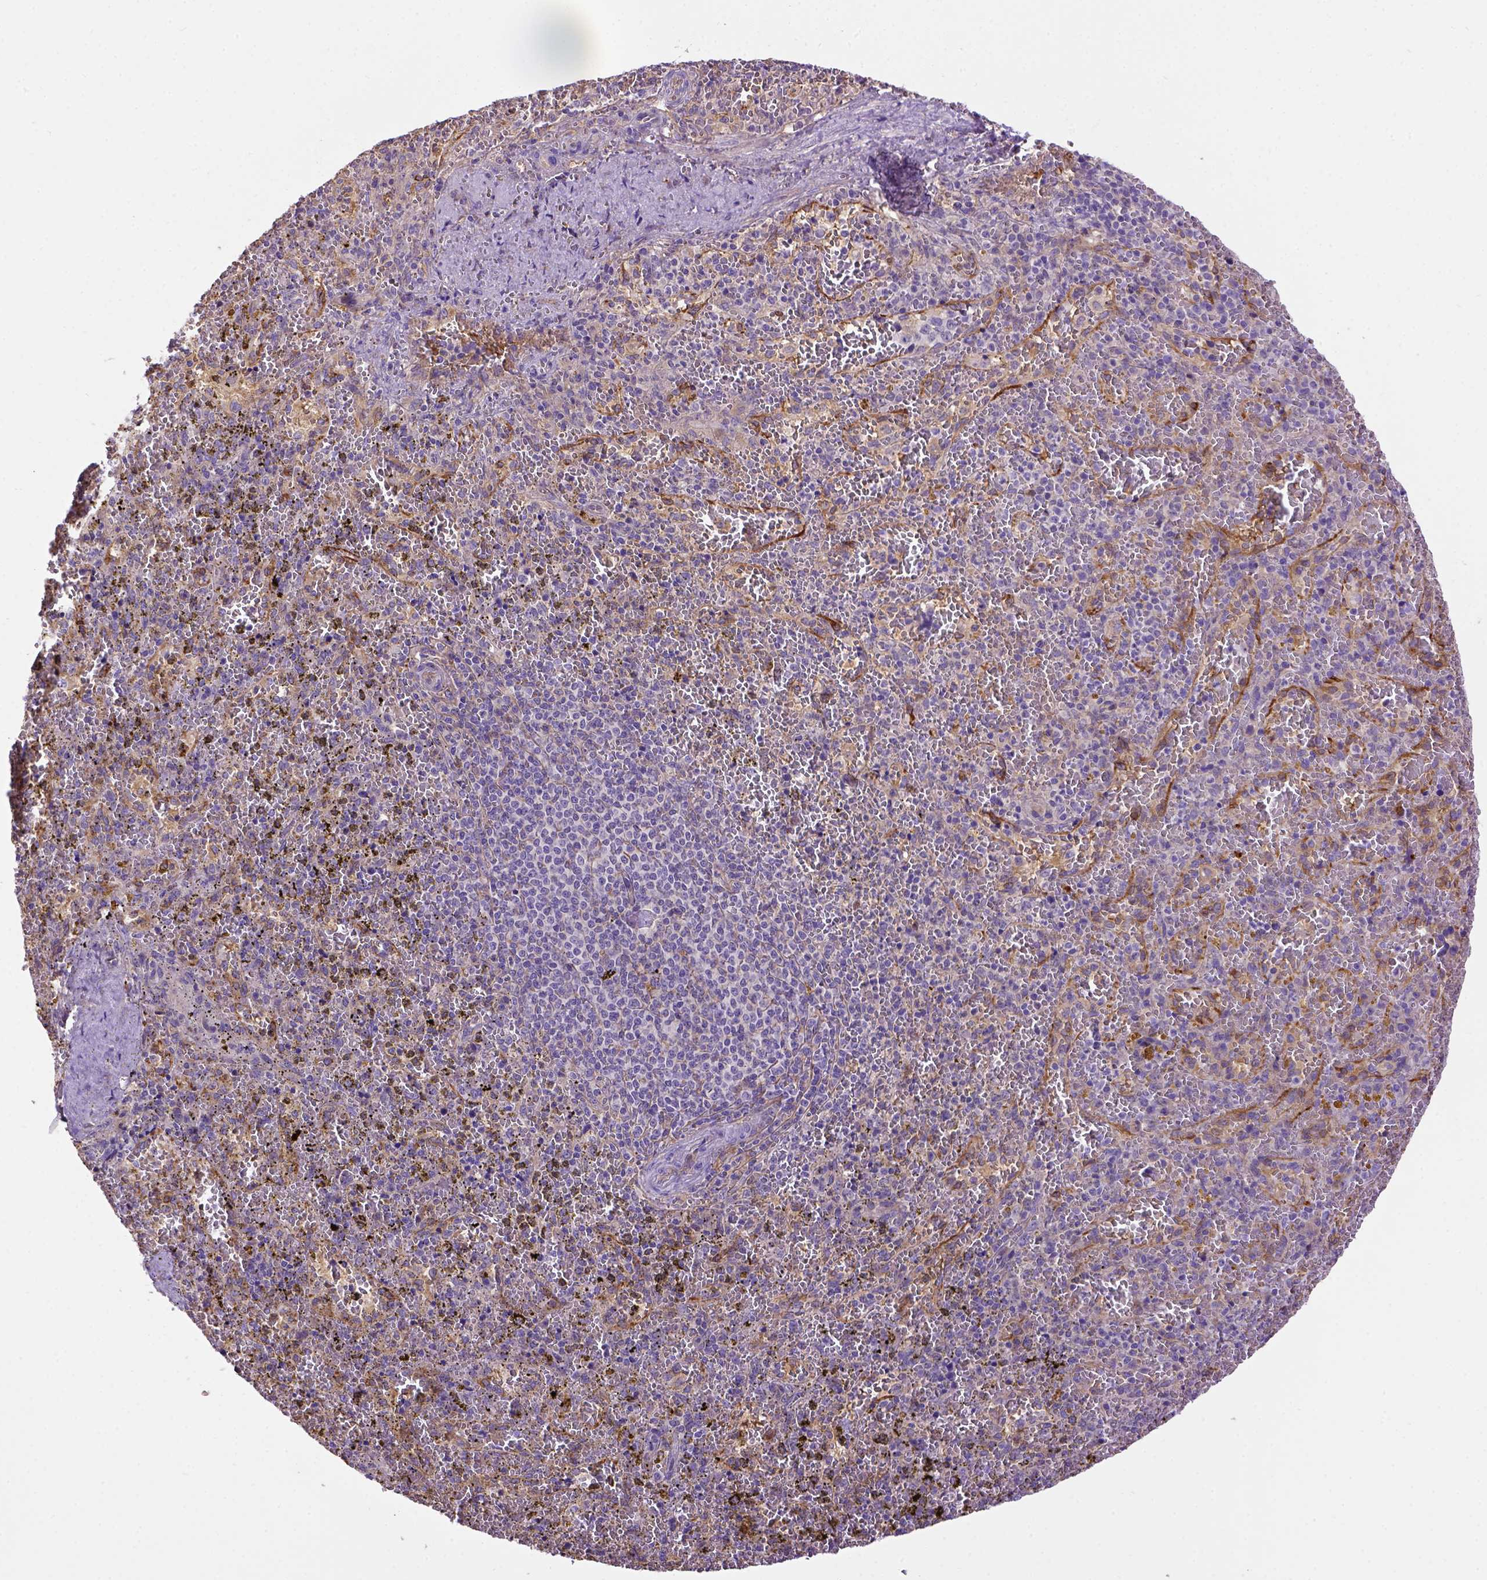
{"staining": {"intensity": "moderate", "quantity": "<25%", "location": "cytoplasmic/membranous"}, "tissue": "spleen", "cell_type": "Cells in red pulp", "image_type": "normal", "snomed": [{"axis": "morphology", "description": "Normal tissue, NOS"}, {"axis": "topography", "description": "Spleen"}], "caption": "Moderate cytoplasmic/membranous positivity is seen in about <25% of cells in red pulp in benign spleen. Nuclei are stained in blue.", "gene": "DEPDC1B", "patient": {"sex": "female", "age": 50}}